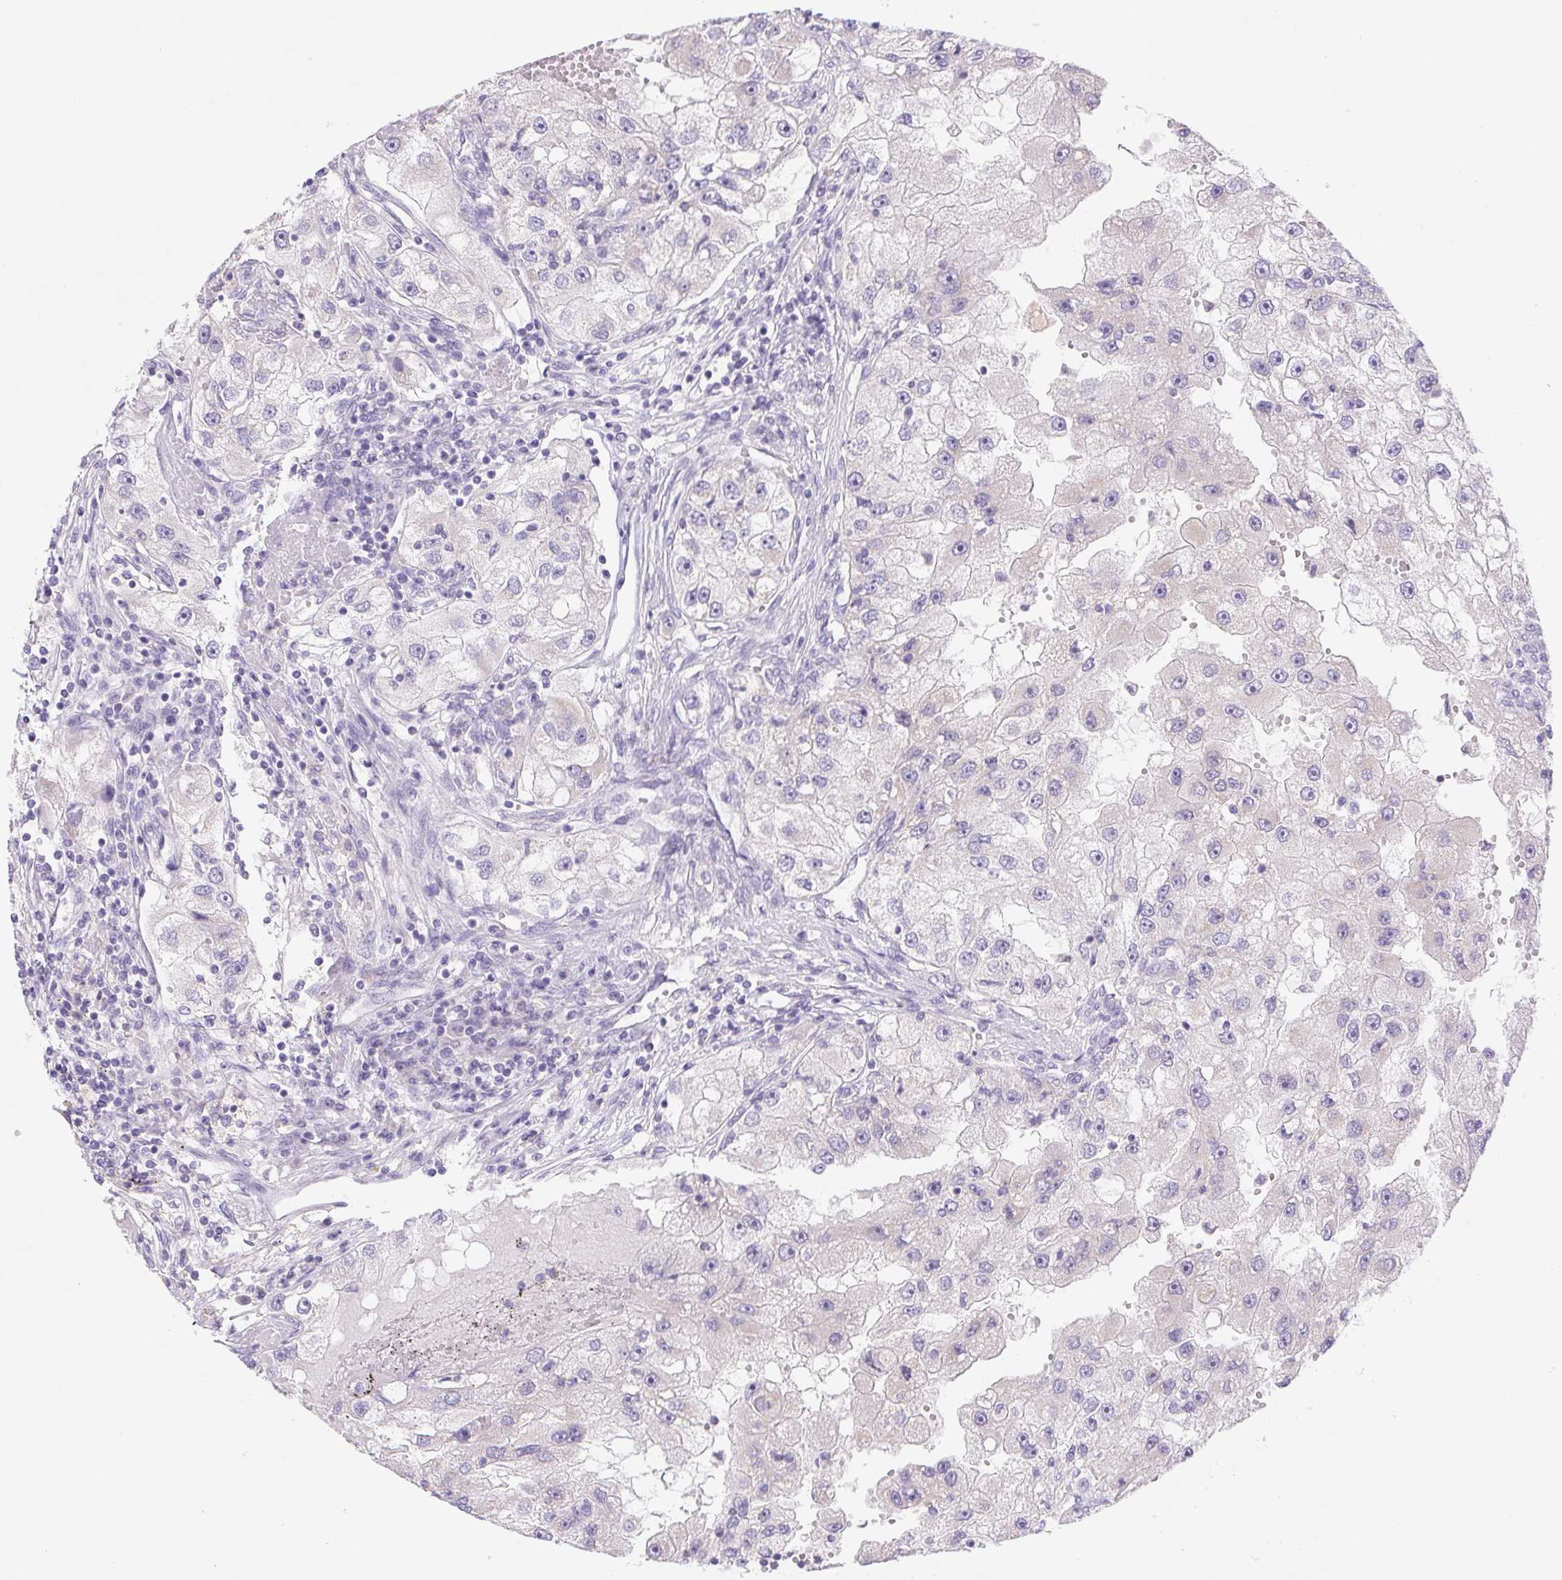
{"staining": {"intensity": "negative", "quantity": "none", "location": "none"}, "tissue": "renal cancer", "cell_type": "Tumor cells", "image_type": "cancer", "snomed": [{"axis": "morphology", "description": "Adenocarcinoma, NOS"}, {"axis": "topography", "description": "Kidney"}], "caption": "There is no significant expression in tumor cells of adenocarcinoma (renal).", "gene": "DPPA5", "patient": {"sex": "male", "age": 63}}